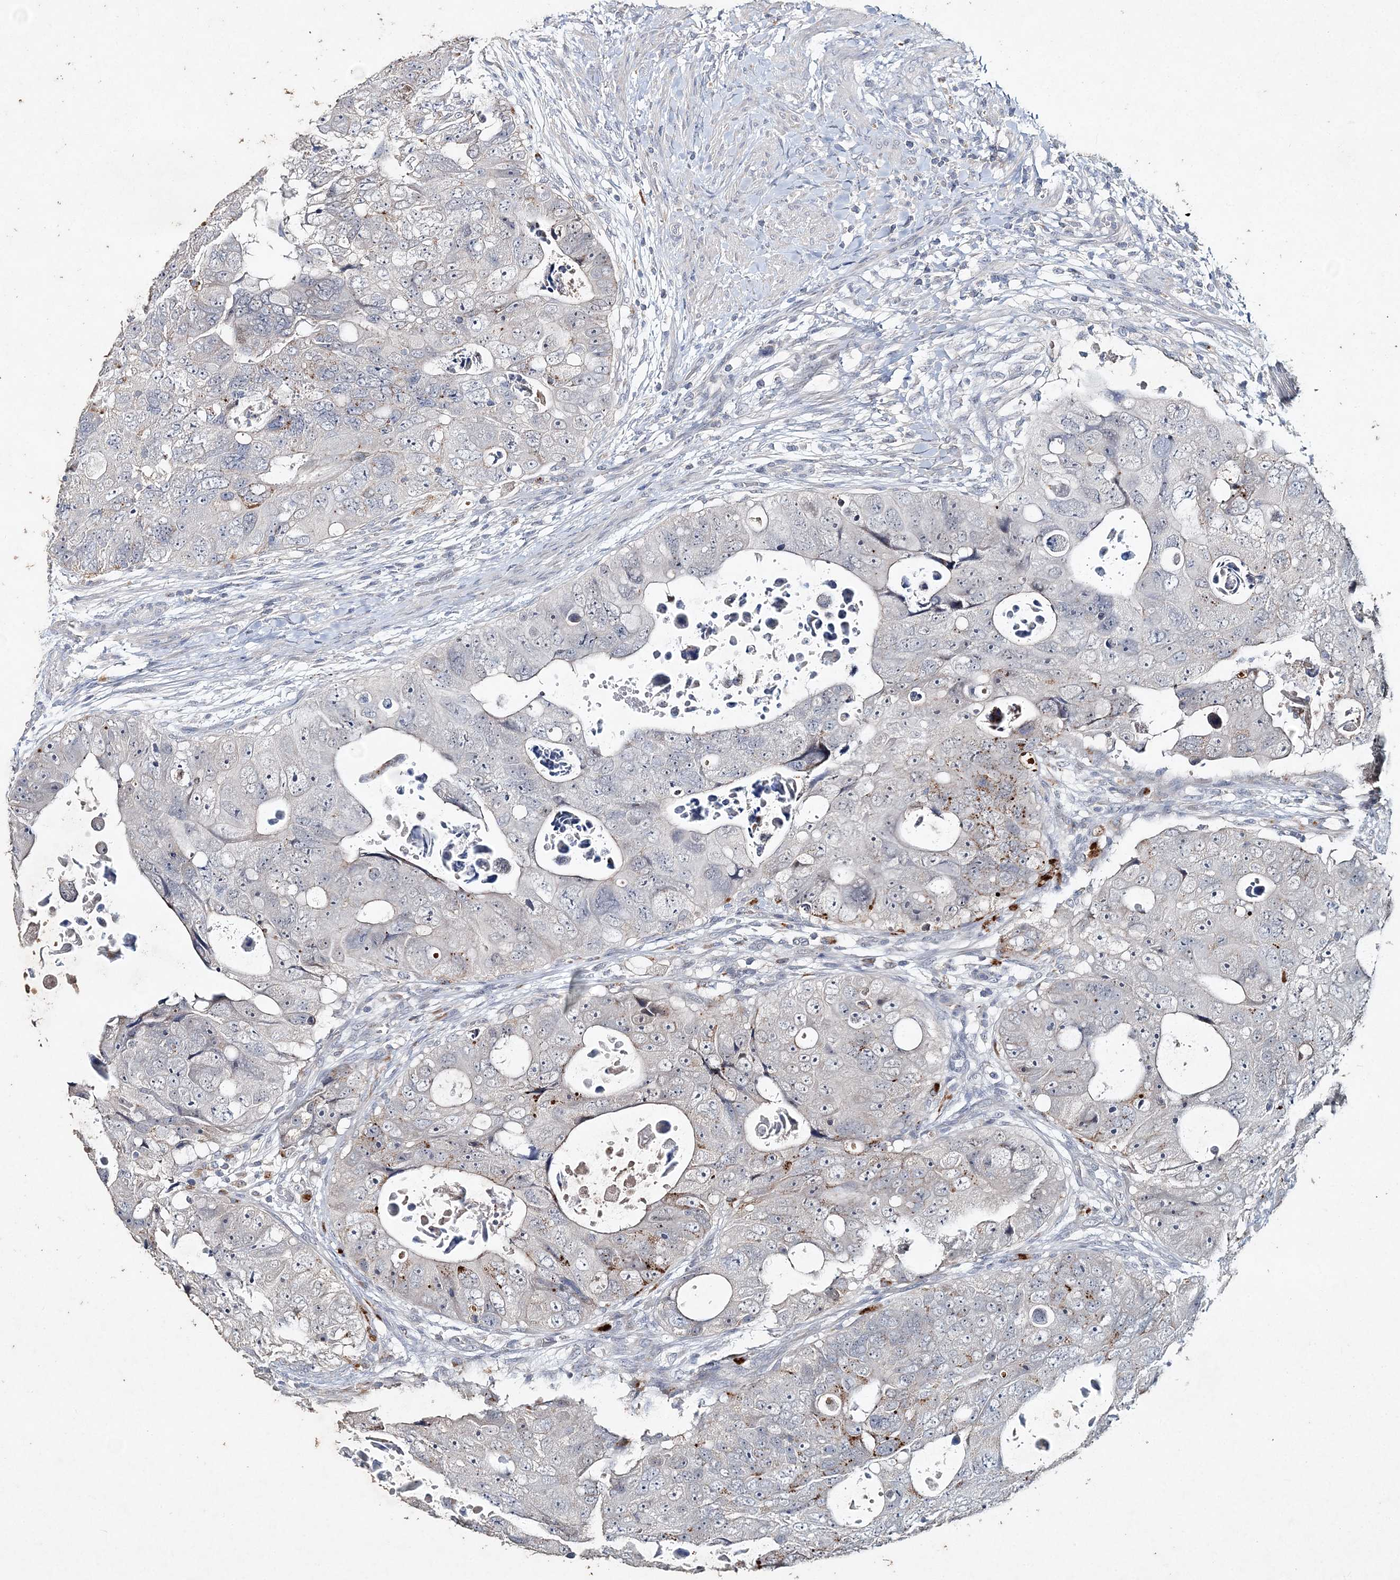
{"staining": {"intensity": "moderate", "quantity": "<25%", "location": "cytoplasmic/membranous"}, "tissue": "colorectal cancer", "cell_type": "Tumor cells", "image_type": "cancer", "snomed": [{"axis": "morphology", "description": "Adenocarcinoma, NOS"}, {"axis": "topography", "description": "Rectum"}], "caption": "Immunohistochemical staining of human colorectal cancer (adenocarcinoma) reveals moderate cytoplasmic/membranous protein staining in about <25% of tumor cells.", "gene": "DNAH5", "patient": {"sex": "male", "age": 59}}